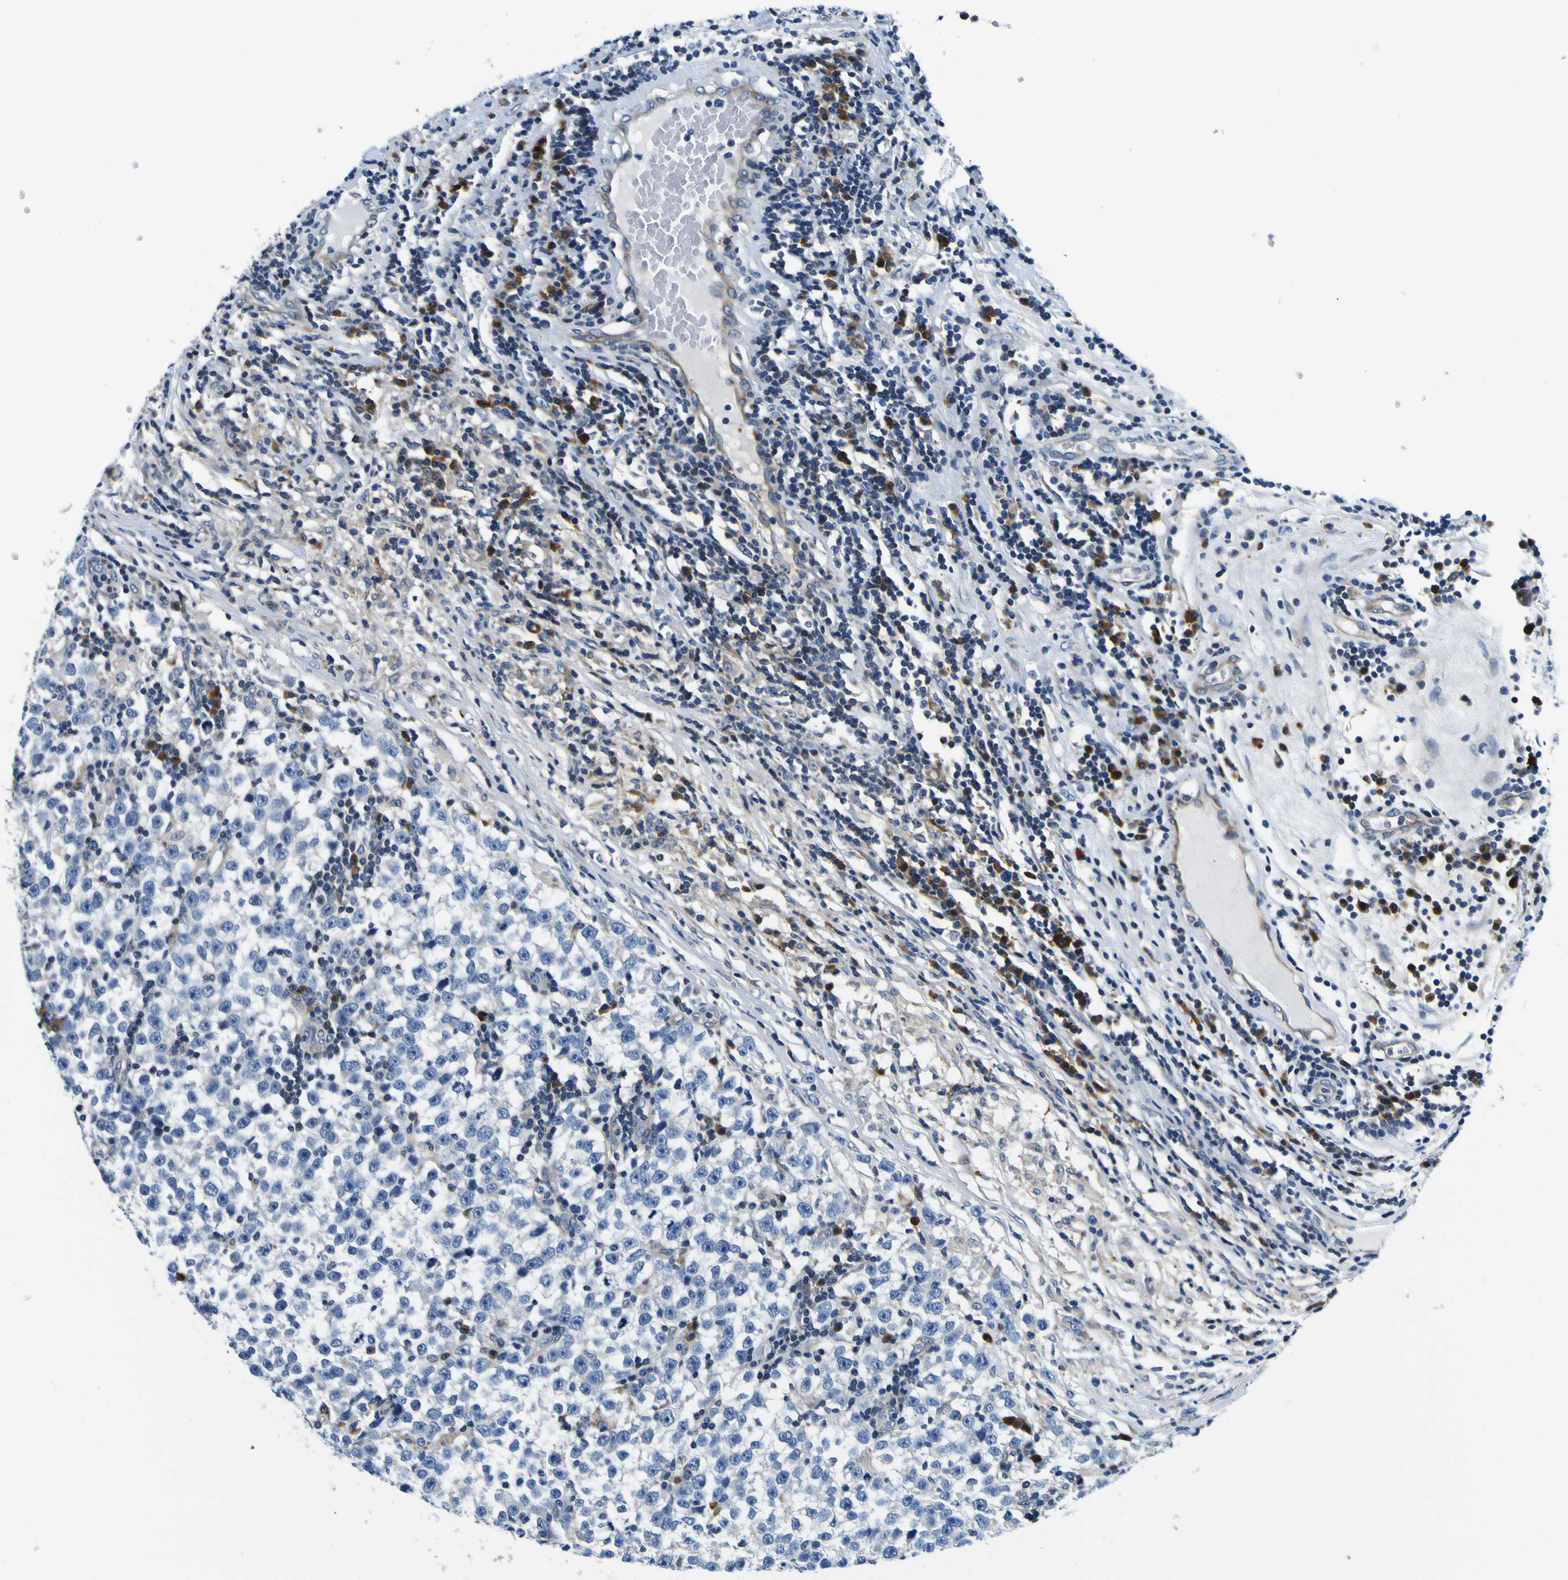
{"staining": {"intensity": "weak", "quantity": "<25%", "location": "cytoplasmic/membranous"}, "tissue": "testis cancer", "cell_type": "Tumor cells", "image_type": "cancer", "snomed": [{"axis": "morphology", "description": "Seminoma, NOS"}, {"axis": "topography", "description": "Testis"}], "caption": "Testis seminoma was stained to show a protein in brown. There is no significant expression in tumor cells. (Stains: DAB immunohistochemistry (IHC) with hematoxylin counter stain, Microscopy: brightfield microscopy at high magnification).", "gene": "NLRP3", "patient": {"sex": "male", "age": 43}}